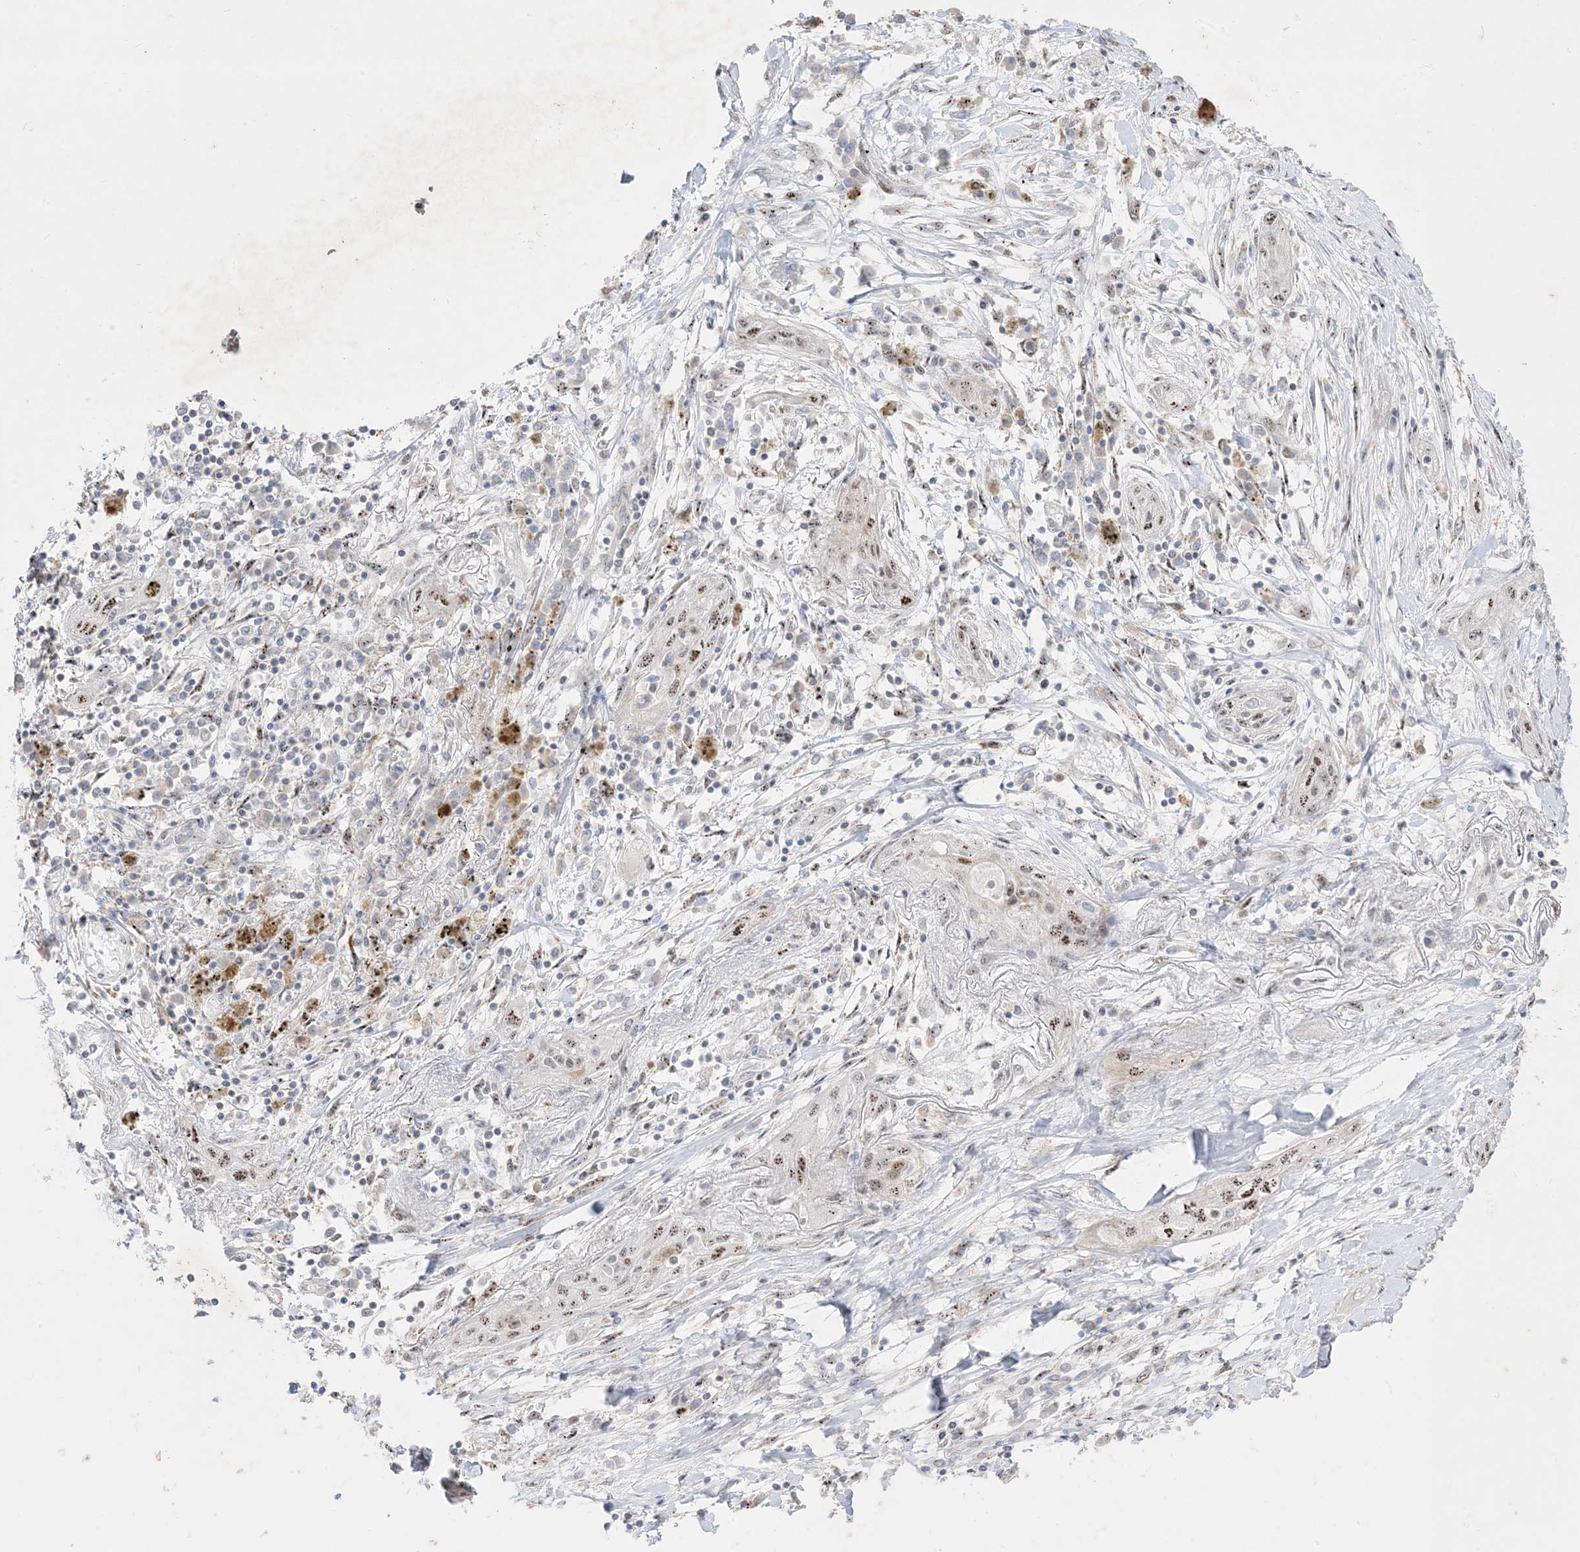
{"staining": {"intensity": "moderate", "quantity": ">75%", "location": "nuclear"}, "tissue": "lung cancer", "cell_type": "Tumor cells", "image_type": "cancer", "snomed": [{"axis": "morphology", "description": "Squamous cell carcinoma, NOS"}, {"axis": "topography", "description": "Lung"}], "caption": "Squamous cell carcinoma (lung) stained for a protein demonstrates moderate nuclear positivity in tumor cells.", "gene": "BHLHE40", "patient": {"sex": "female", "age": 47}}